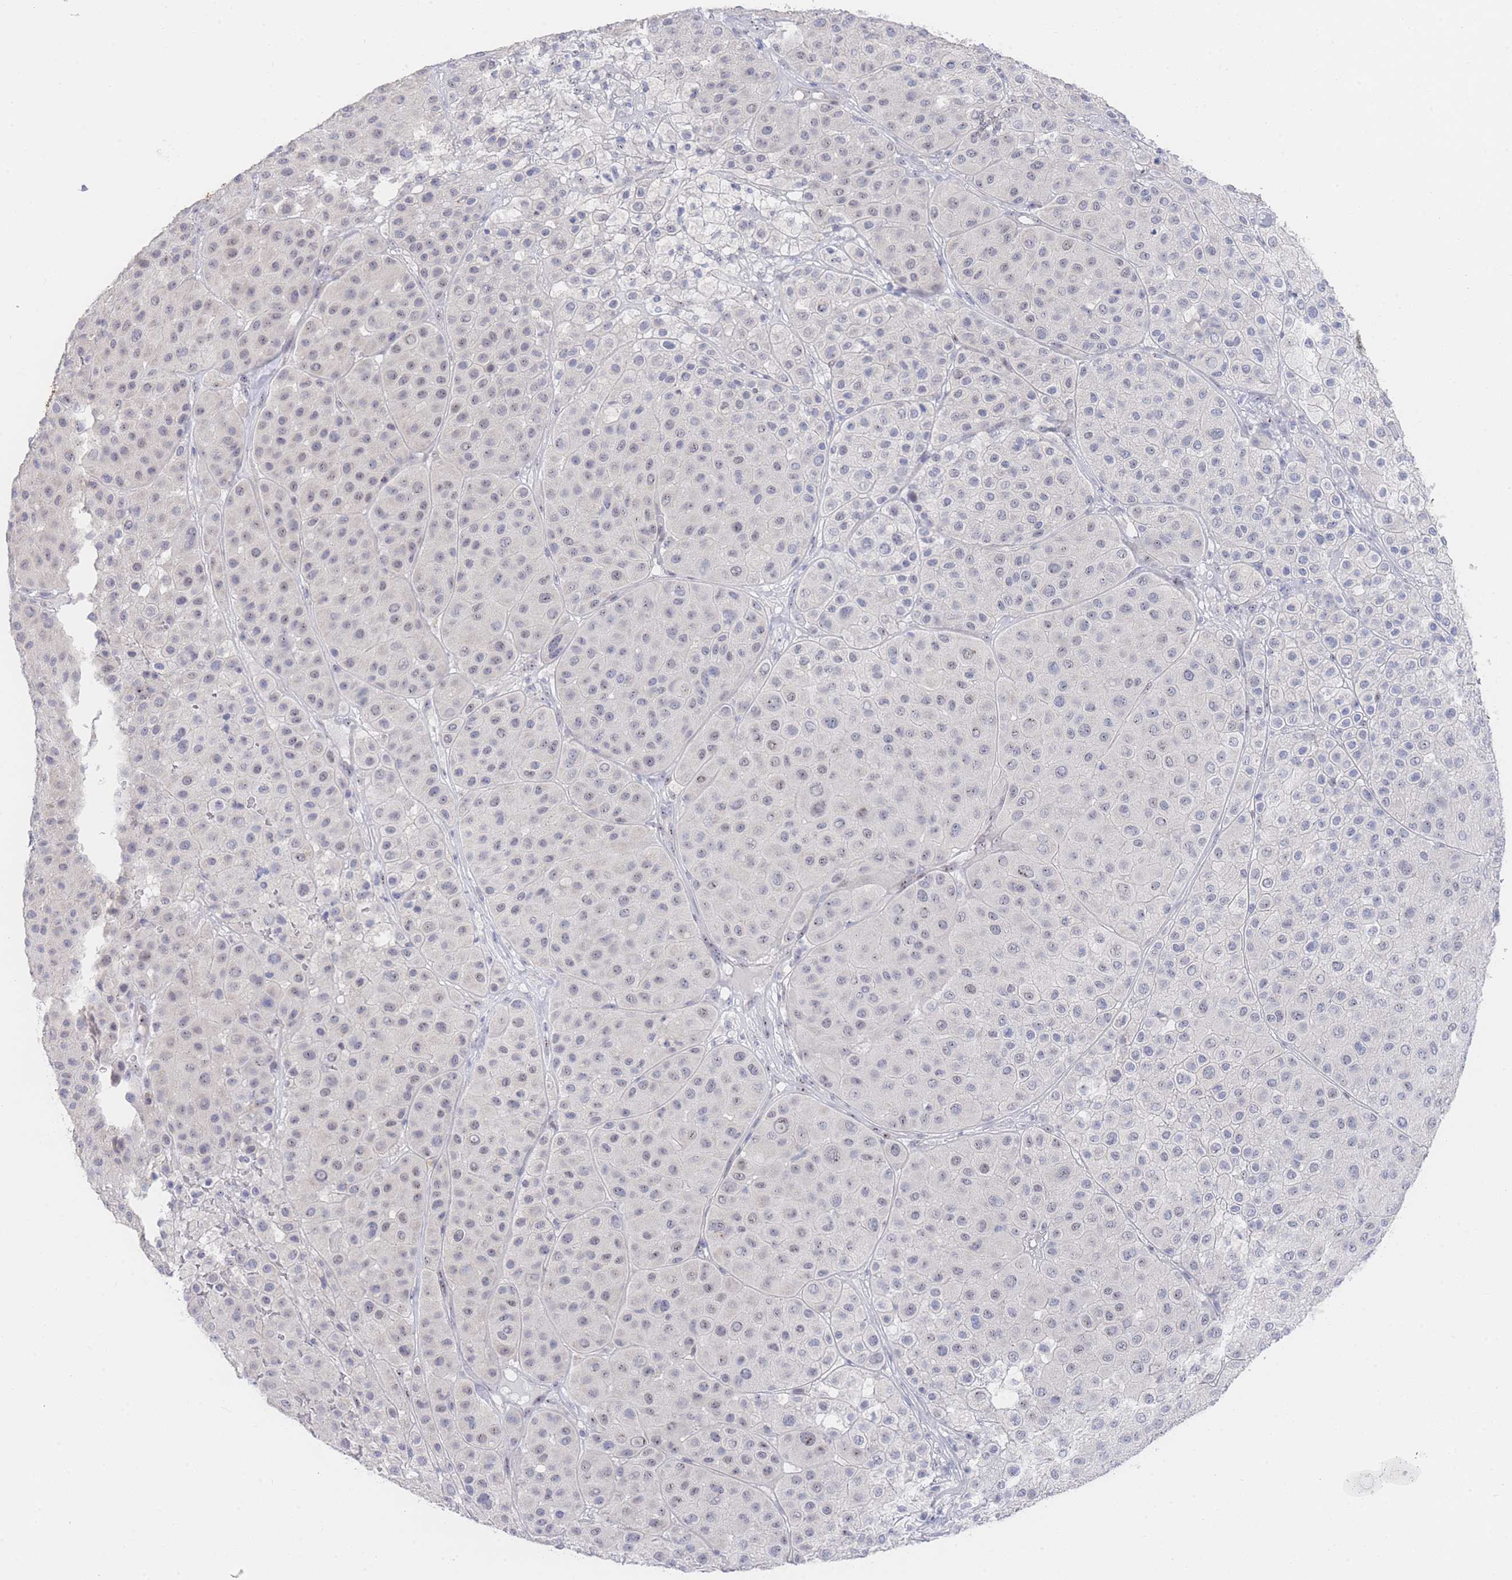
{"staining": {"intensity": "negative", "quantity": "none", "location": "none"}, "tissue": "melanoma", "cell_type": "Tumor cells", "image_type": "cancer", "snomed": [{"axis": "morphology", "description": "Malignant melanoma, Metastatic site"}, {"axis": "topography", "description": "Smooth muscle"}], "caption": "DAB (3,3'-diaminobenzidine) immunohistochemical staining of human melanoma displays no significant staining in tumor cells.", "gene": "ZNF142", "patient": {"sex": "male", "age": 41}}